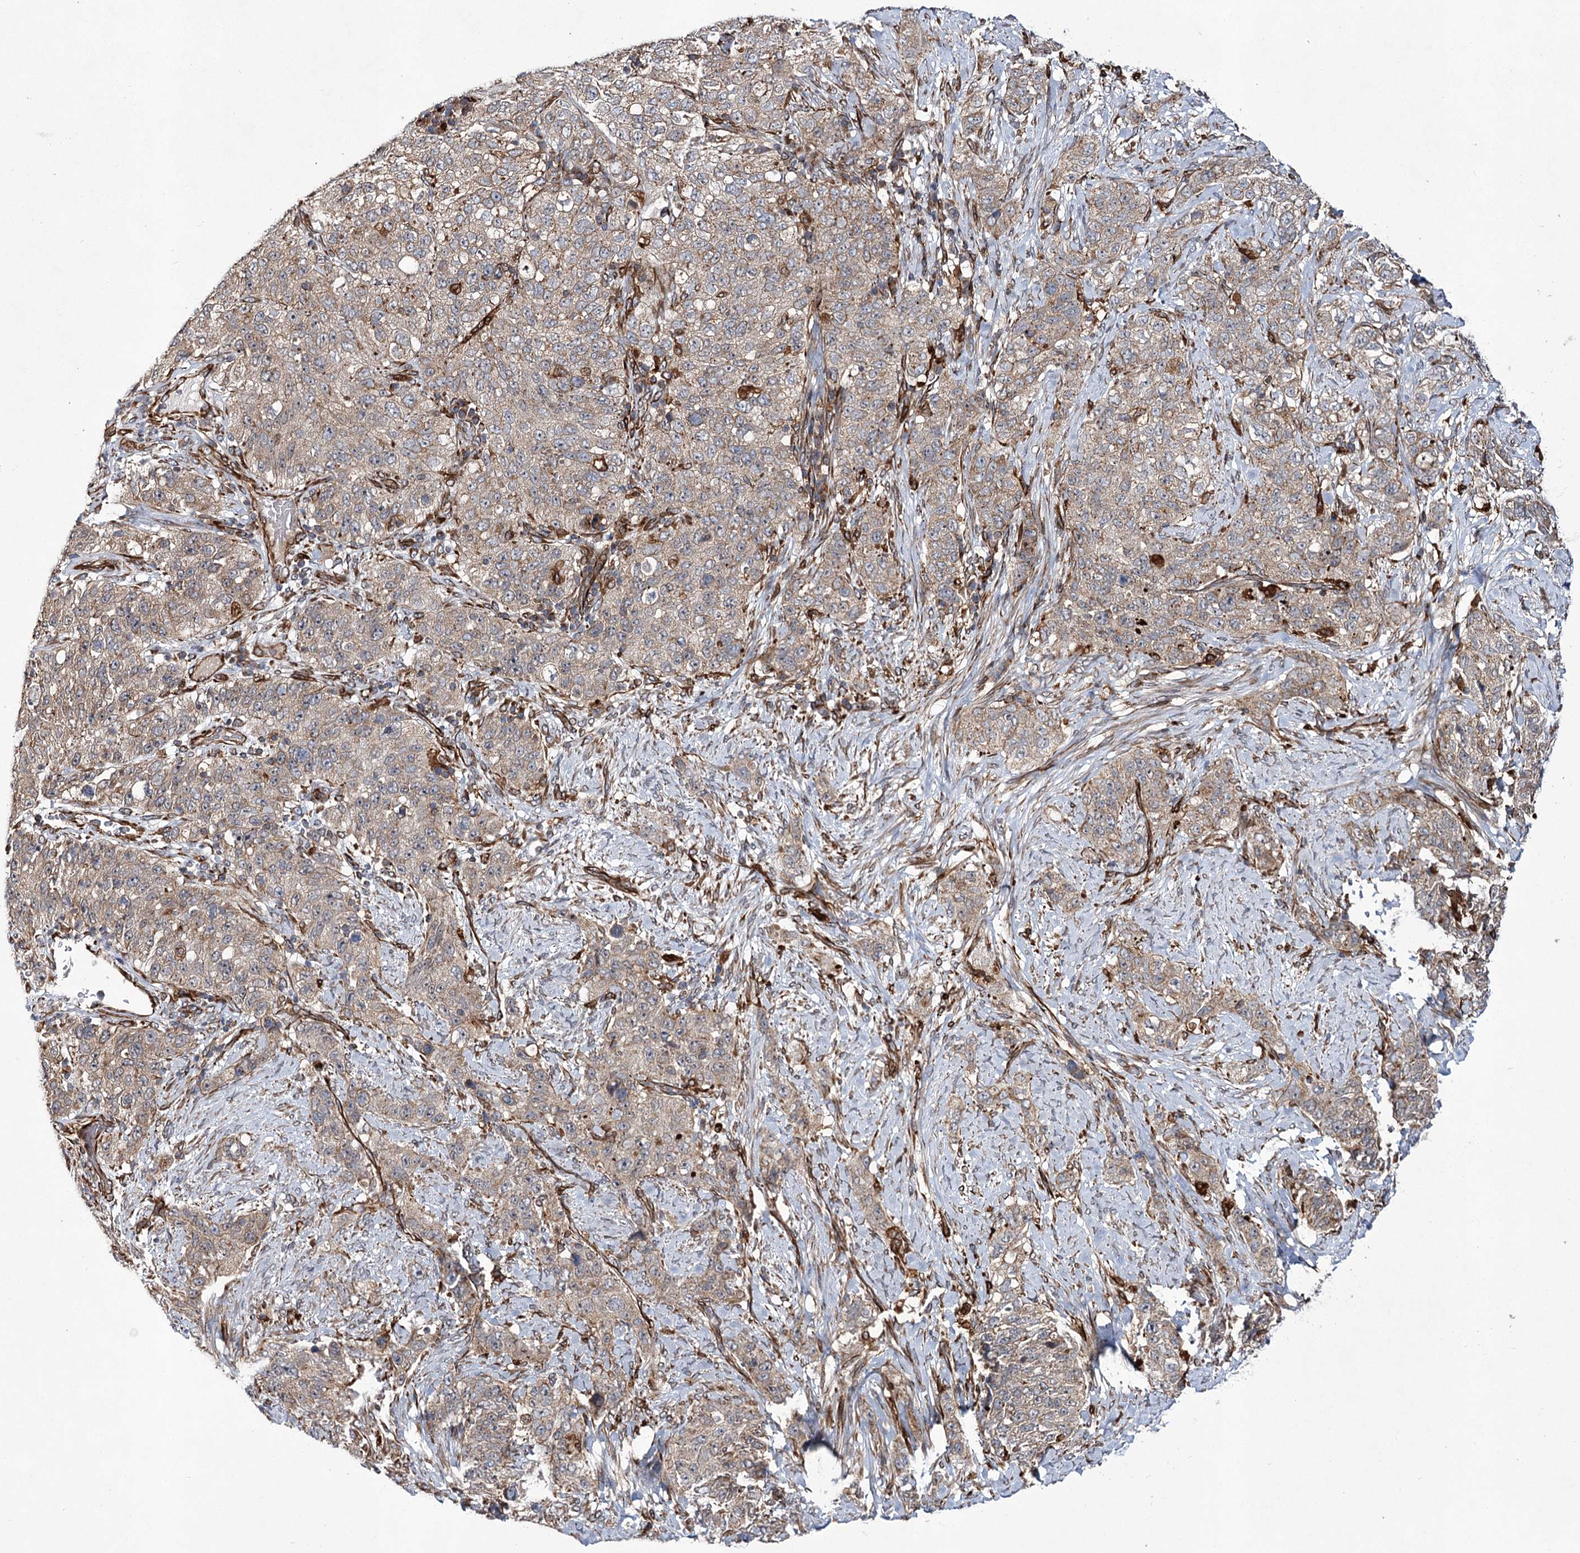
{"staining": {"intensity": "weak", "quantity": "<25%", "location": "cytoplasmic/membranous"}, "tissue": "stomach cancer", "cell_type": "Tumor cells", "image_type": "cancer", "snomed": [{"axis": "morphology", "description": "Adenocarcinoma, NOS"}, {"axis": "topography", "description": "Stomach"}], "caption": "A high-resolution image shows immunohistochemistry staining of stomach adenocarcinoma, which shows no significant positivity in tumor cells.", "gene": "DPEP2", "patient": {"sex": "male", "age": 48}}